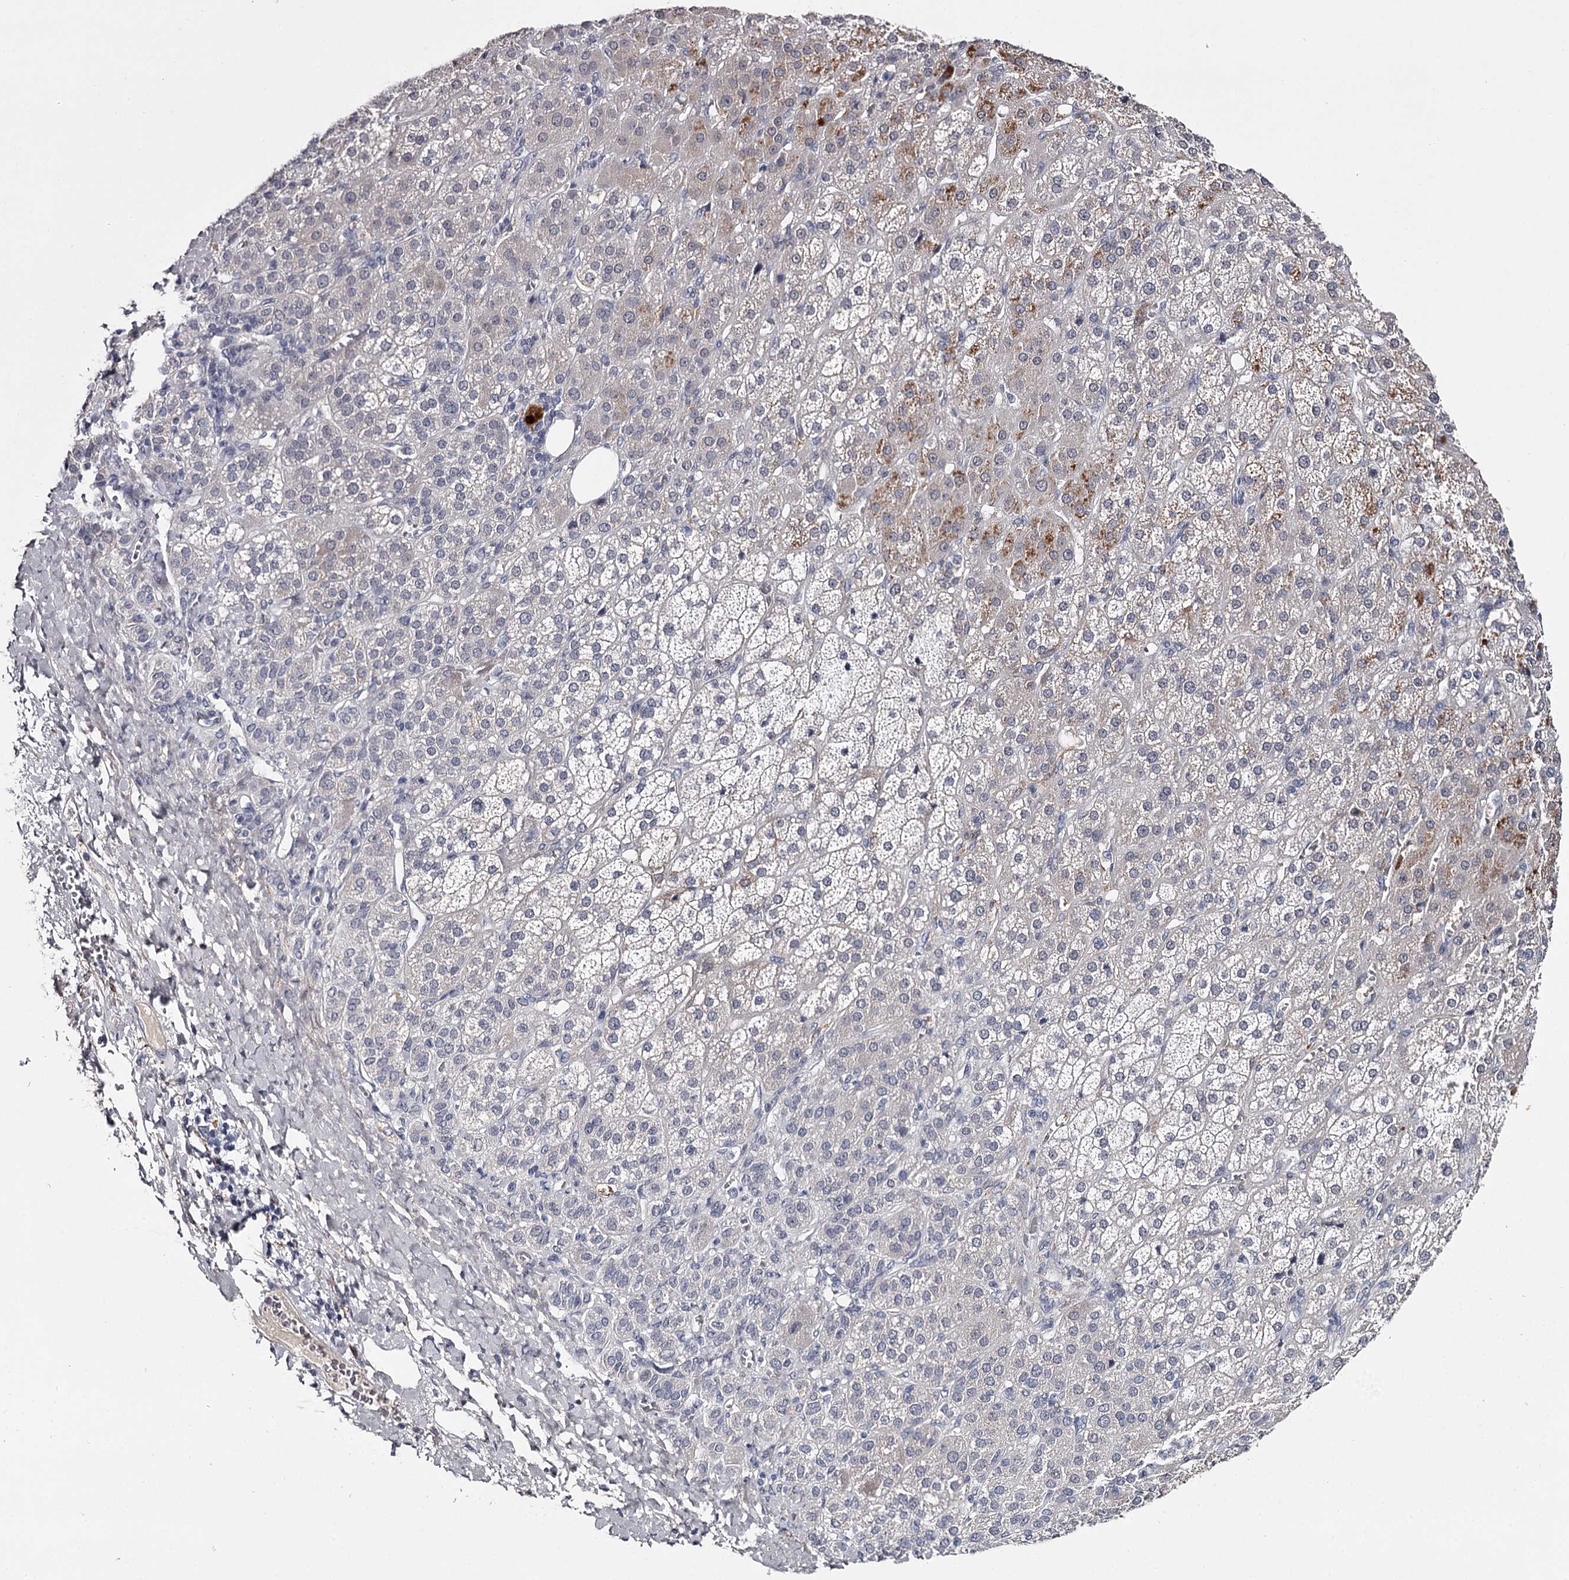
{"staining": {"intensity": "moderate", "quantity": "<25%", "location": "cytoplasmic/membranous"}, "tissue": "adrenal gland", "cell_type": "Glandular cells", "image_type": "normal", "snomed": [{"axis": "morphology", "description": "Normal tissue, NOS"}, {"axis": "topography", "description": "Adrenal gland"}], "caption": "High-power microscopy captured an IHC micrograph of normal adrenal gland, revealing moderate cytoplasmic/membranous positivity in about <25% of glandular cells.", "gene": "FDXACB1", "patient": {"sex": "female", "age": 57}}